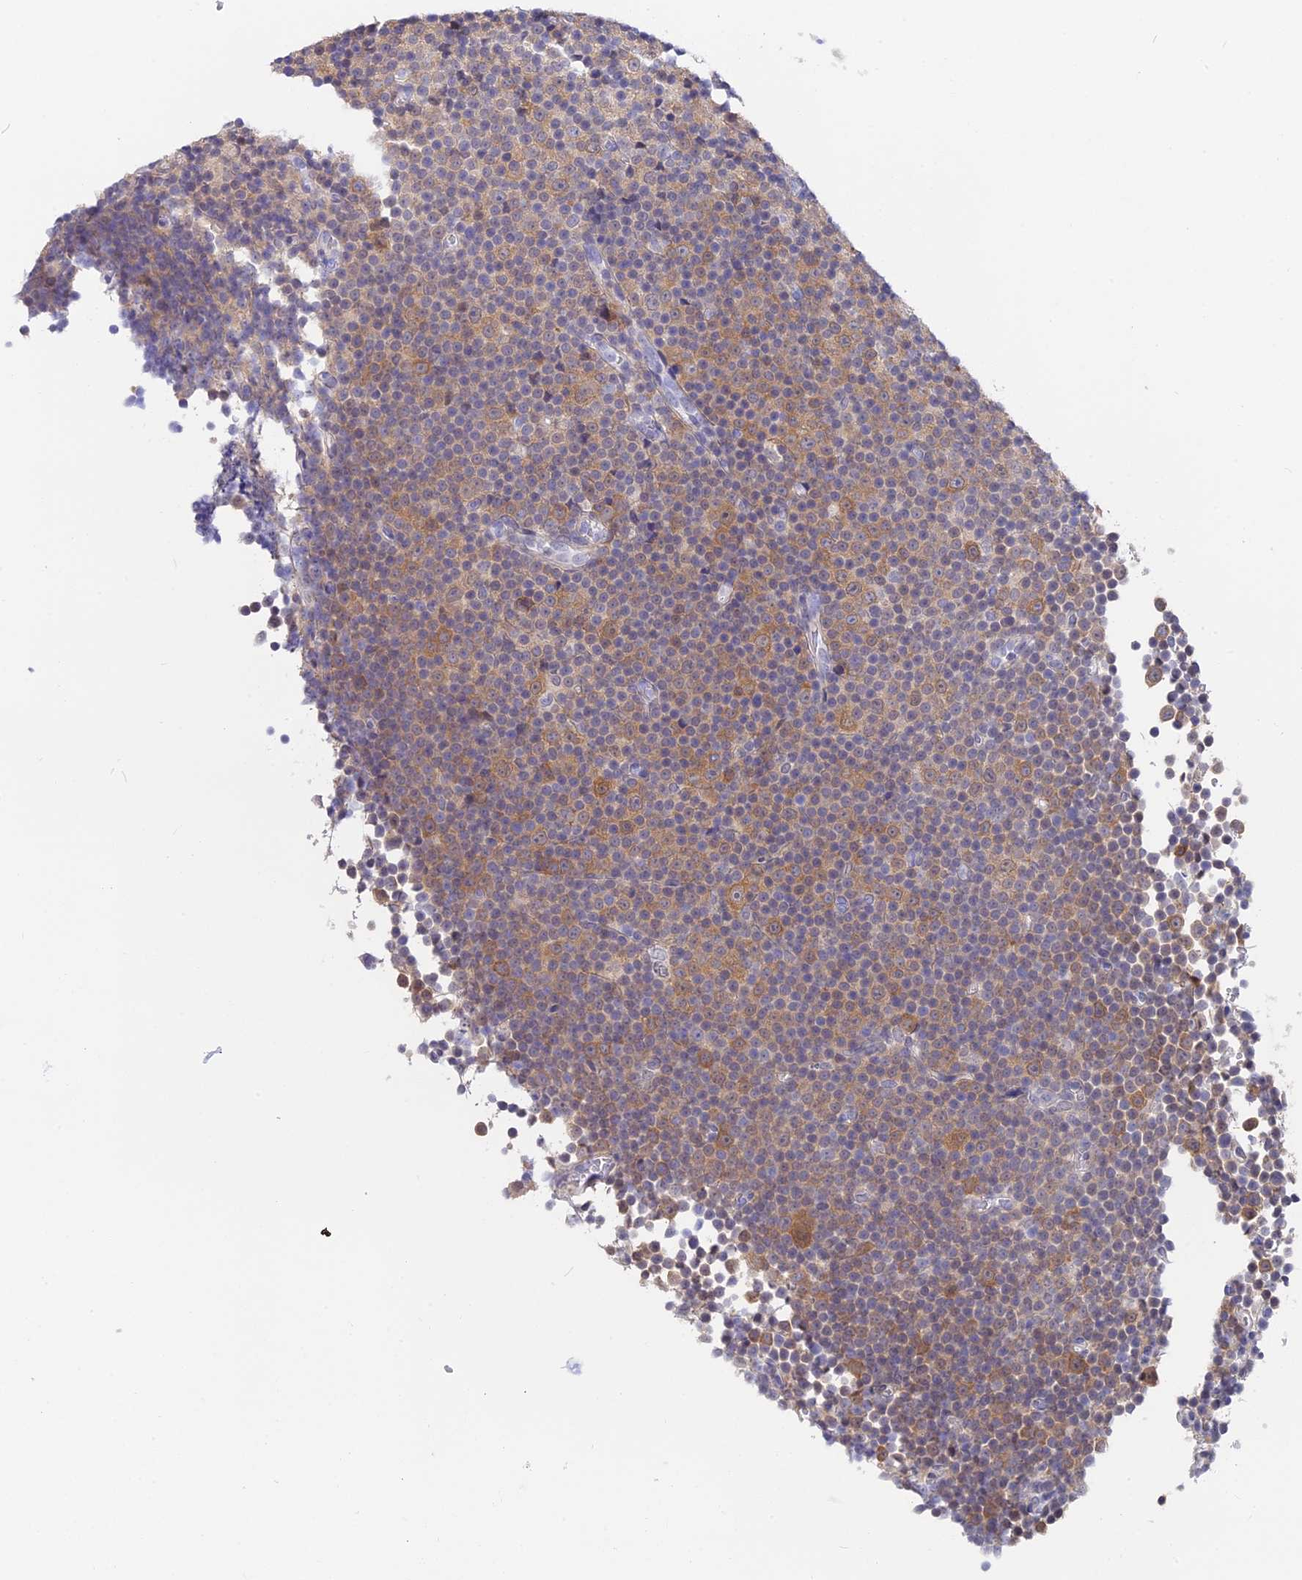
{"staining": {"intensity": "moderate", "quantity": "<25%", "location": "cytoplasmic/membranous"}, "tissue": "lymphoma", "cell_type": "Tumor cells", "image_type": "cancer", "snomed": [{"axis": "morphology", "description": "Malignant lymphoma, non-Hodgkin's type, Low grade"}, {"axis": "topography", "description": "Lymph node"}], "caption": "Immunohistochemistry of malignant lymphoma, non-Hodgkin's type (low-grade) shows low levels of moderate cytoplasmic/membranous expression in about <25% of tumor cells.", "gene": "STUB1", "patient": {"sex": "female", "age": 67}}